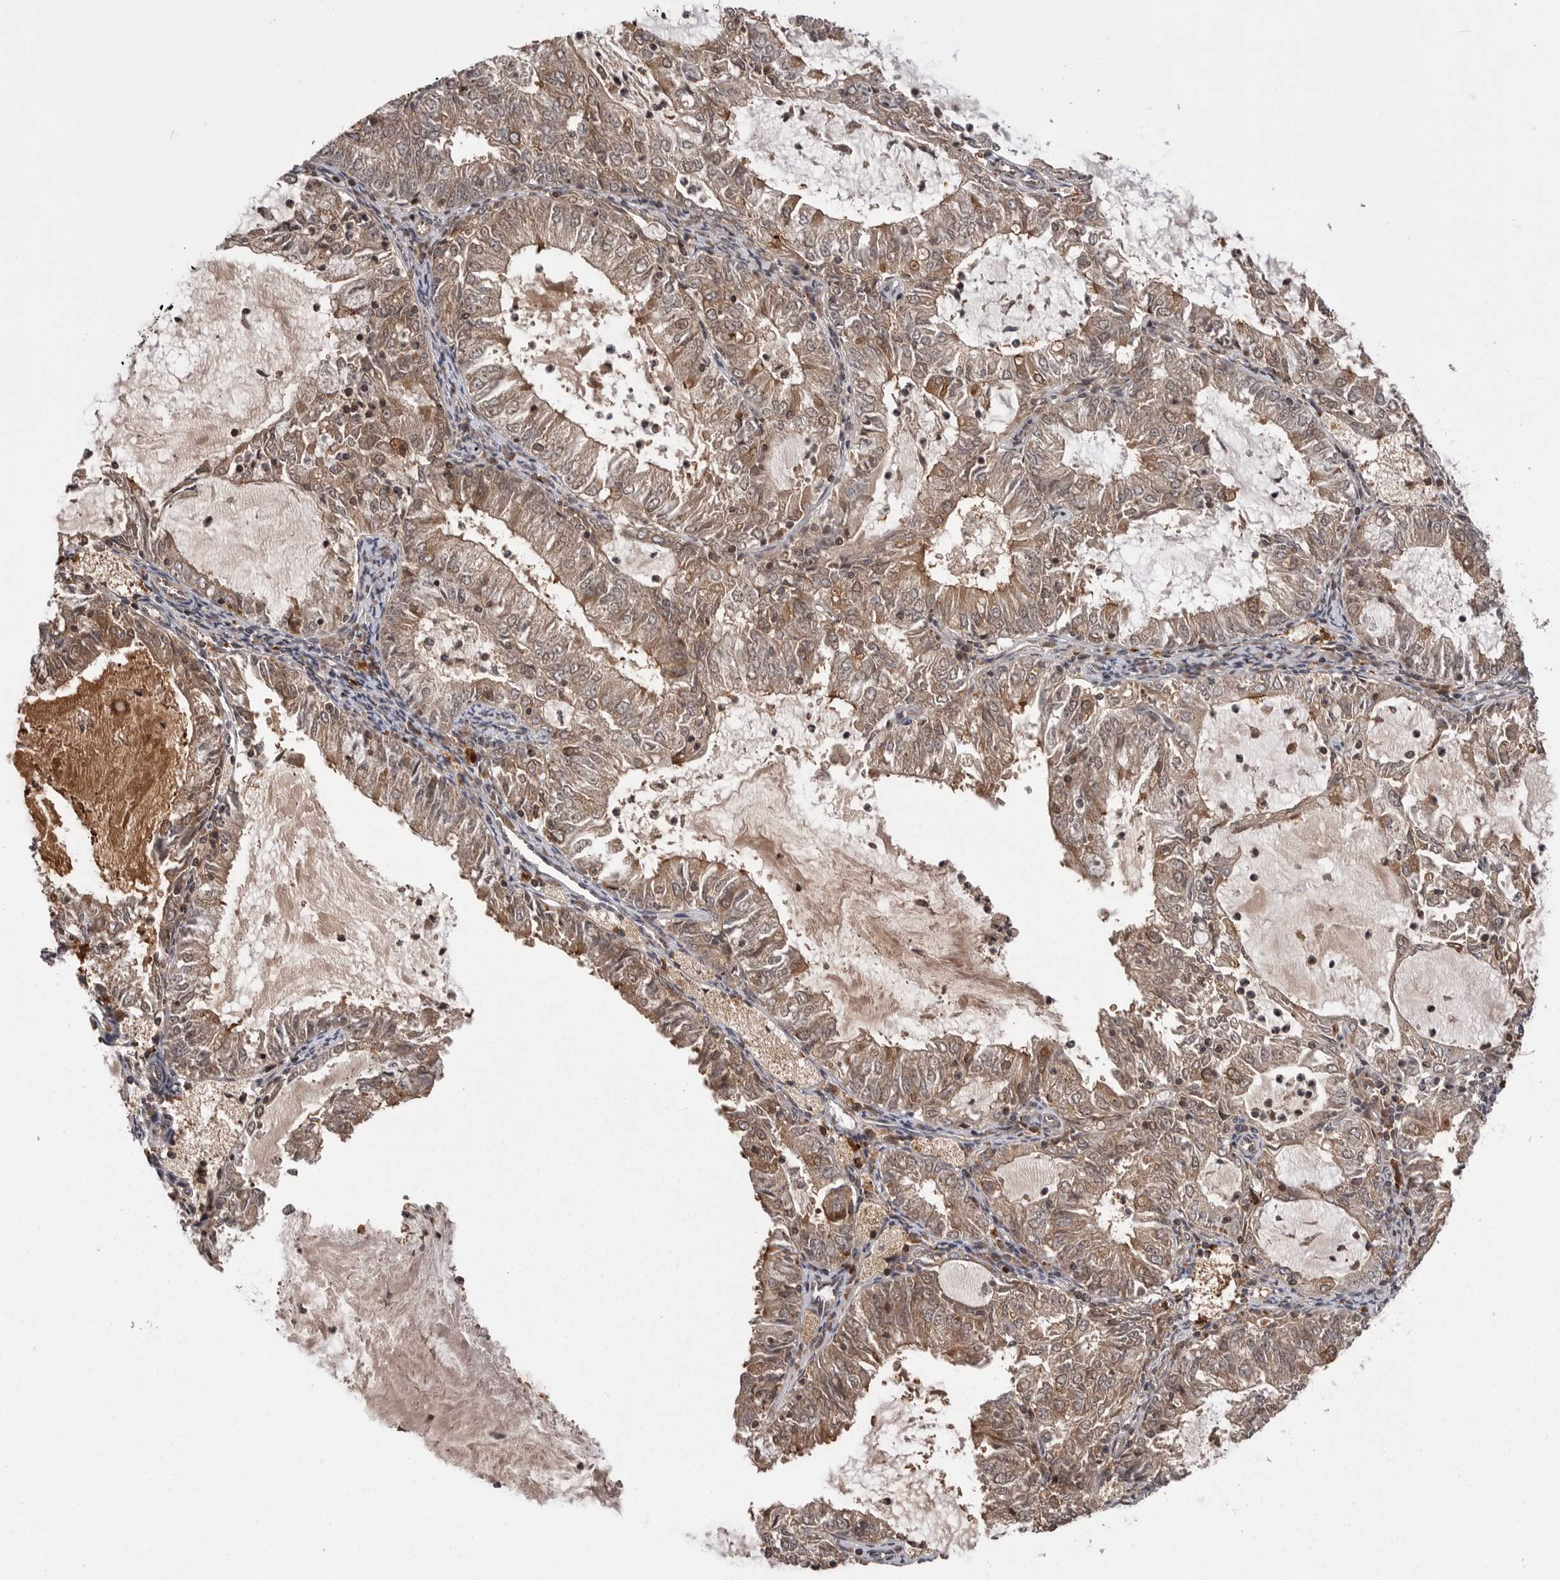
{"staining": {"intensity": "weak", "quantity": ">75%", "location": "cytoplasmic/membranous,nuclear"}, "tissue": "endometrial cancer", "cell_type": "Tumor cells", "image_type": "cancer", "snomed": [{"axis": "morphology", "description": "Adenocarcinoma, NOS"}, {"axis": "topography", "description": "Endometrium"}], "caption": "Endometrial cancer stained for a protein (brown) demonstrates weak cytoplasmic/membranous and nuclear positive expression in about >75% of tumor cells.", "gene": "AOAH", "patient": {"sex": "female", "age": 57}}